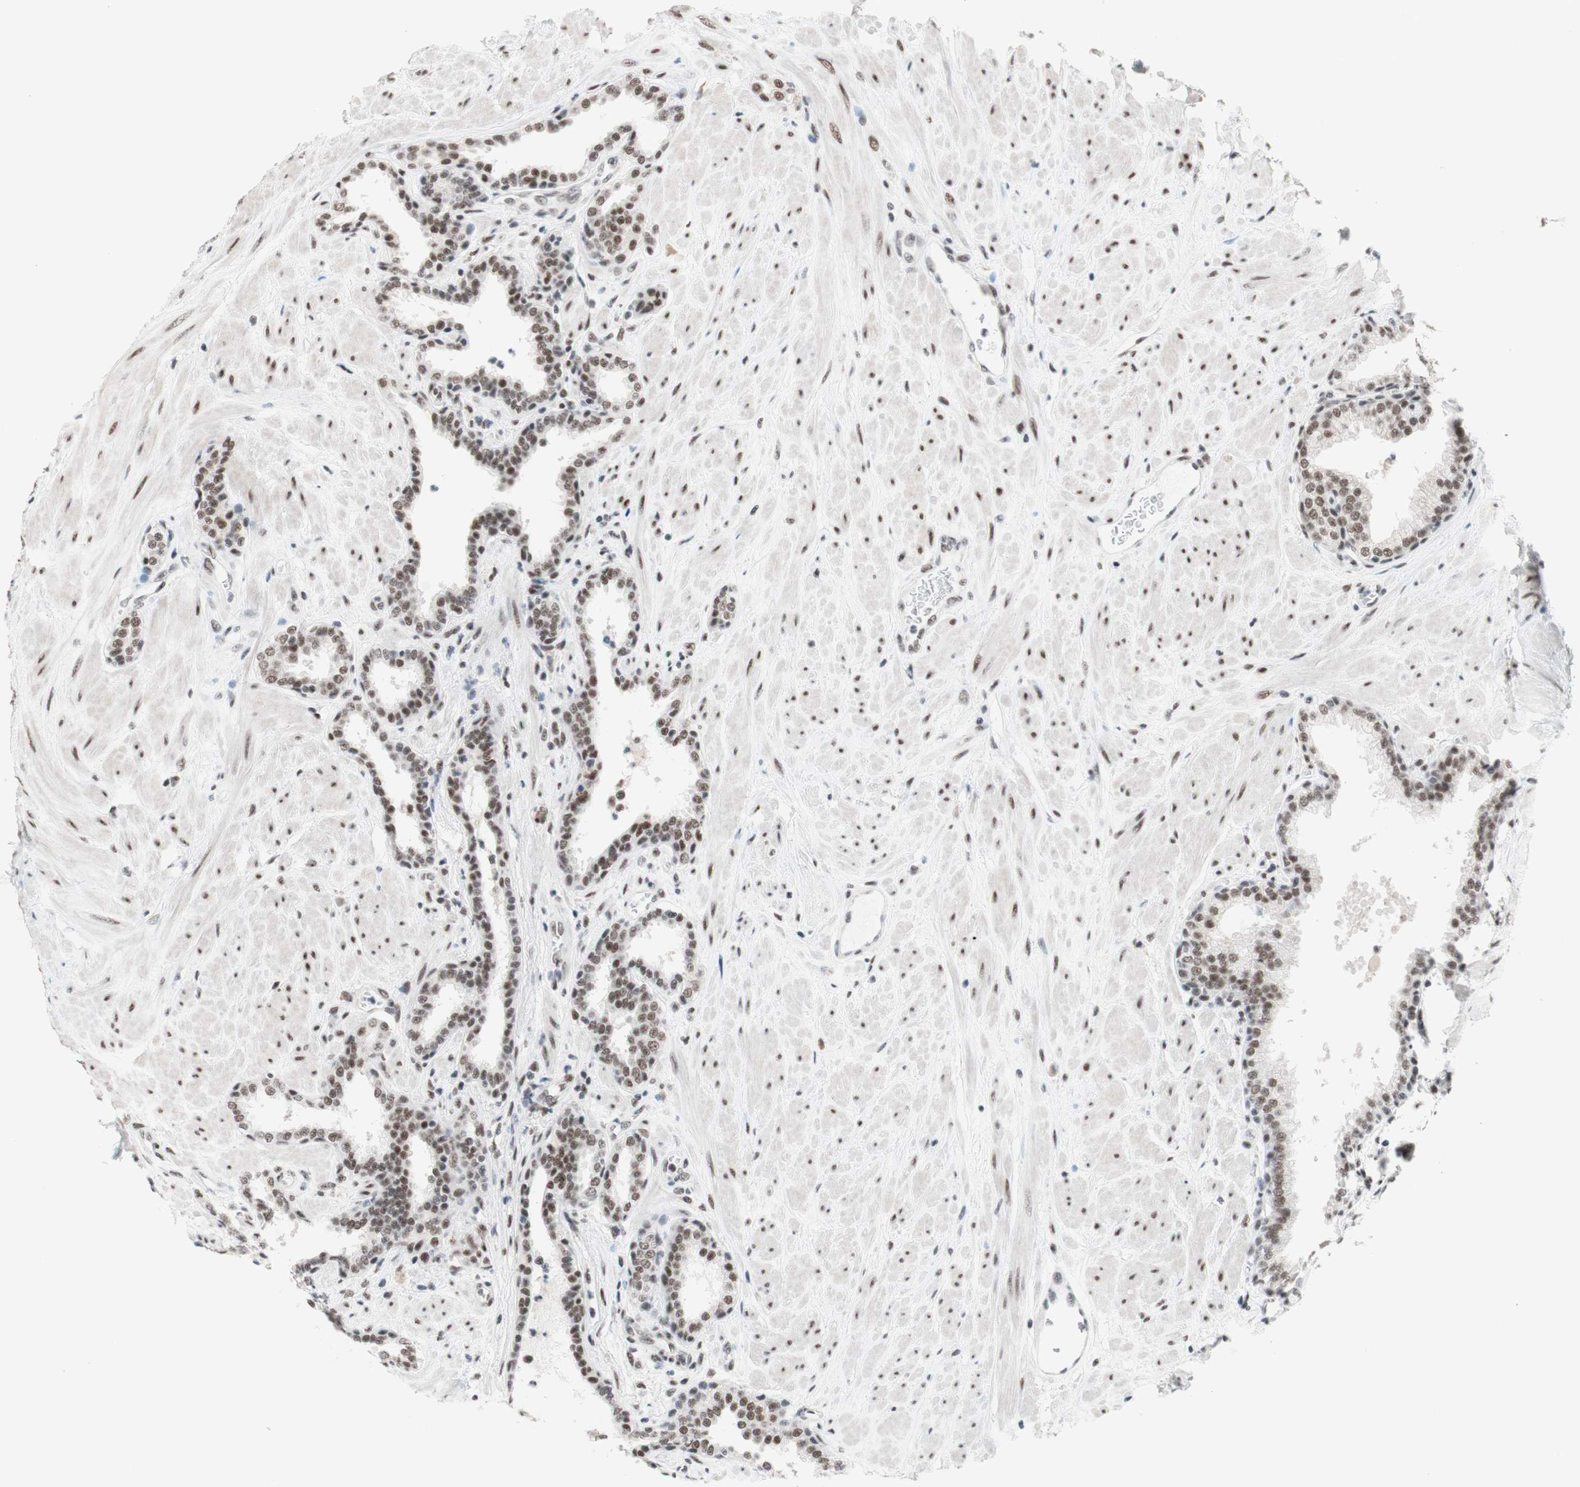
{"staining": {"intensity": "moderate", "quantity": ">75%", "location": "nuclear"}, "tissue": "prostate", "cell_type": "Glandular cells", "image_type": "normal", "snomed": [{"axis": "morphology", "description": "Normal tissue, NOS"}, {"axis": "topography", "description": "Prostate"}], "caption": "The immunohistochemical stain labels moderate nuclear positivity in glandular cells of benign prostate.", "gene": "PRPF19", "patient": {"sex": "male", "age": 51}}